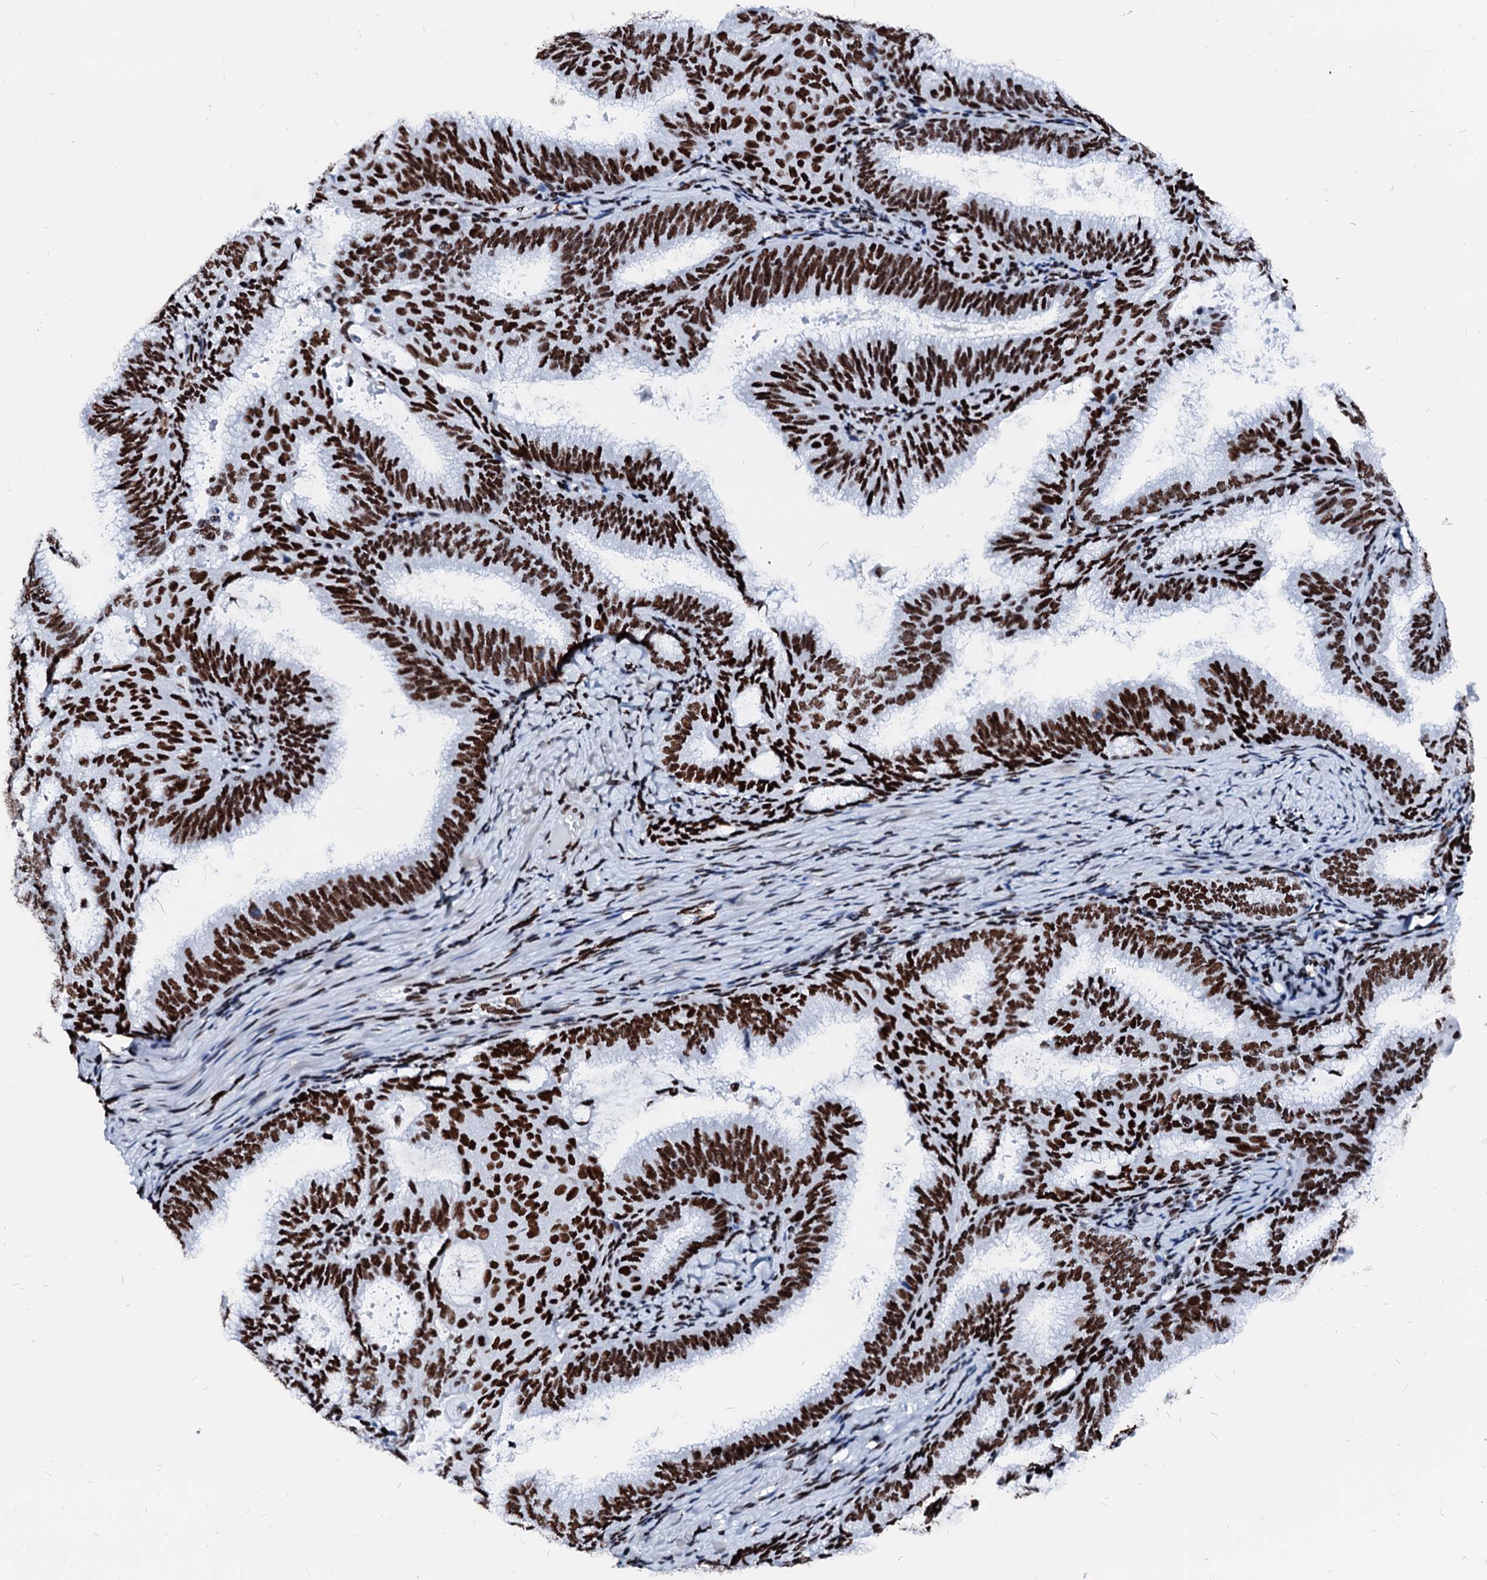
{"staining": {"intensity": "strong", "quantity": ">75%", "location": "nuclear"}, "tissue": "endometrial cancer", "cell_type": "Tumor cells", "image_type": "cancer", "snomed": [{"axis": "morphology", "description": "Adenocarcinoma, NOS"}, {"axis": "topography", "description": "Endometrium"}], "caption": "Immunohistochemical staining of human endometrial cancer exhibits high levels of strong nuclear protein staining in about >75% of tumor cells.", "gene": "RALY", "patient": {"sex": "female", "age": 49}}